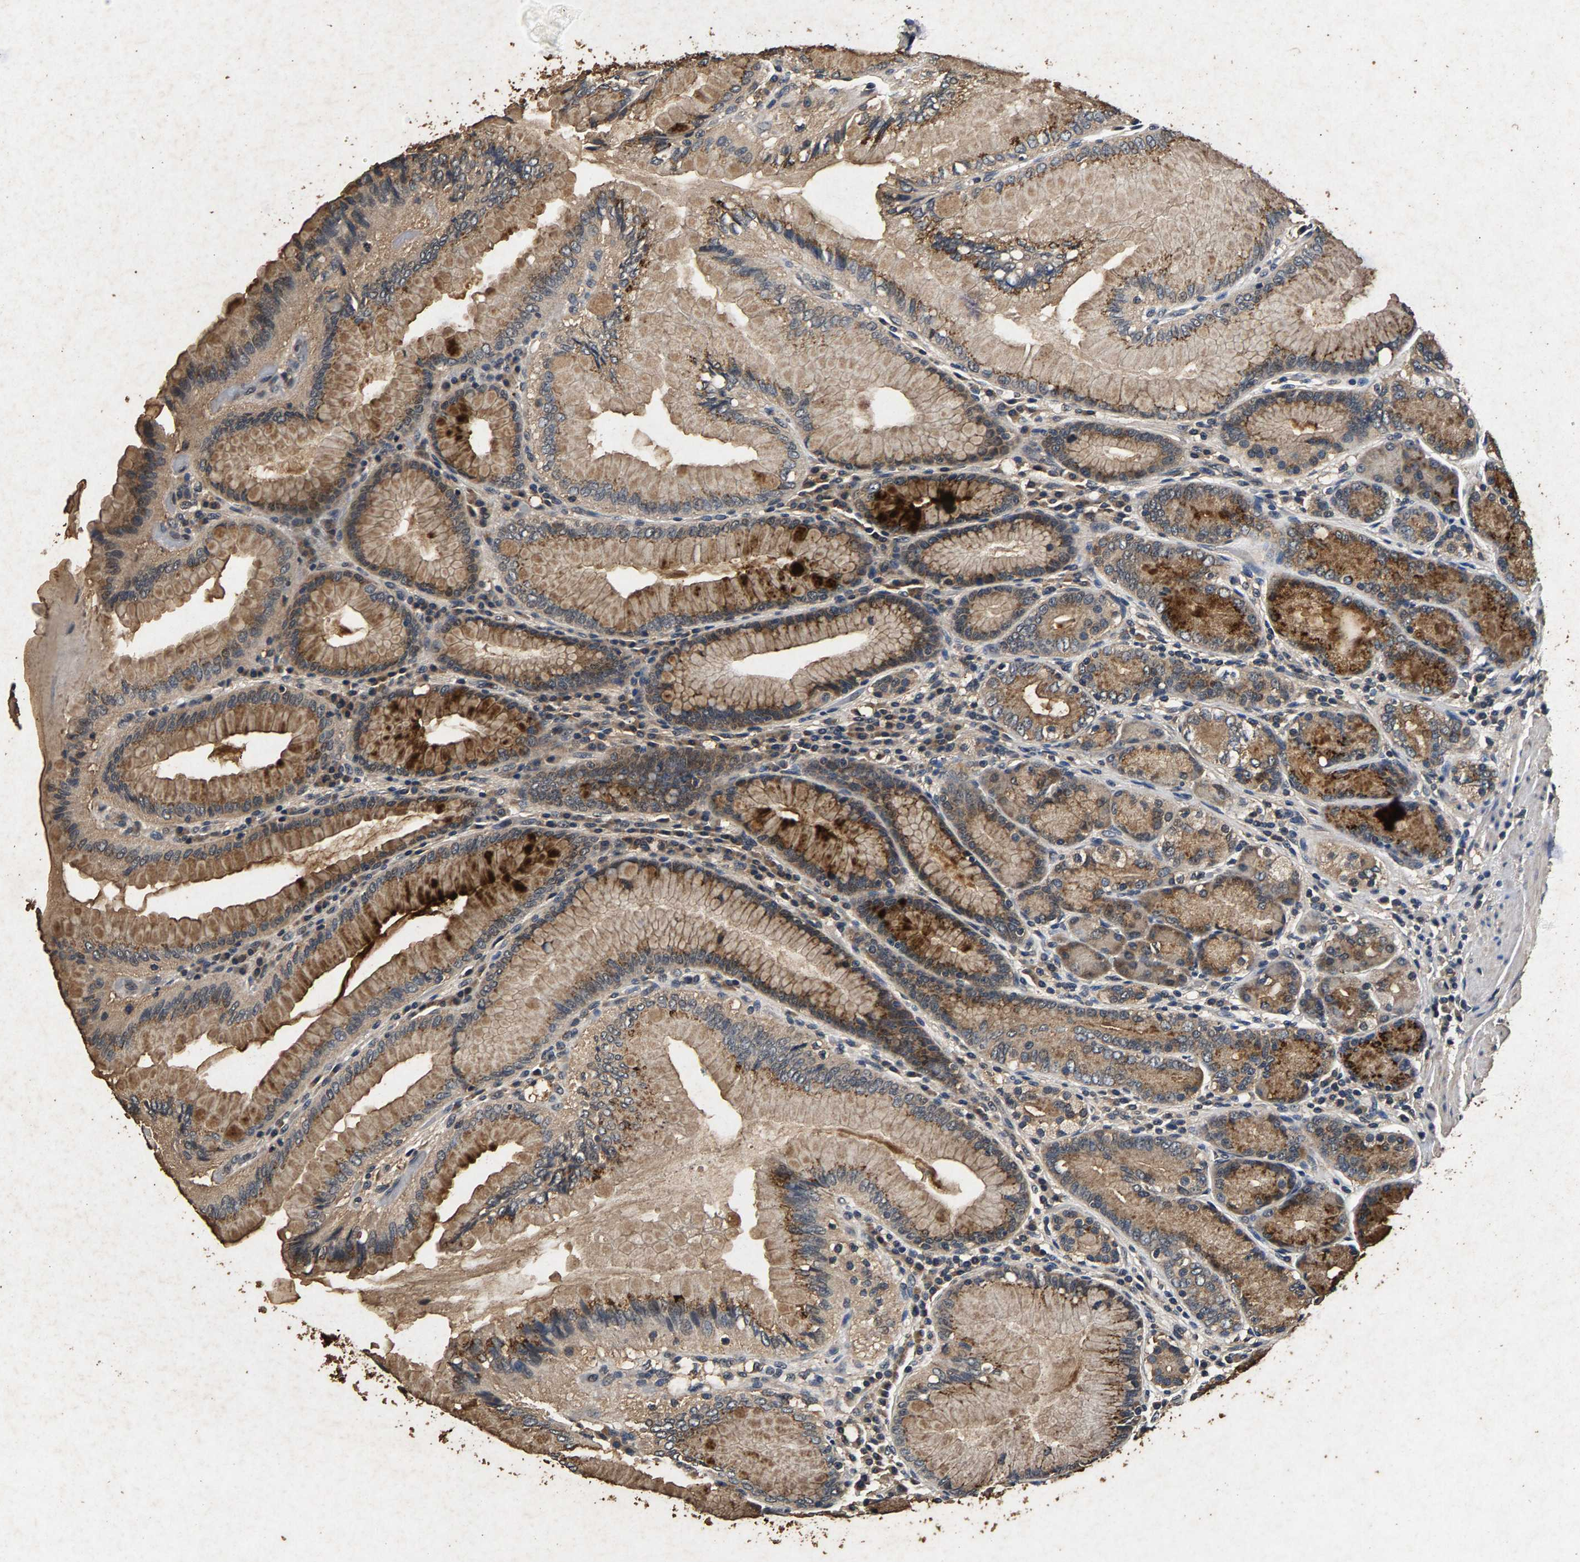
{"staining": {"intensity": "moderate", "quantity": ">75%", "location": "cytoplasmic/membranous"}, "tissue": "stomach", "cell_type": "Glandular cells", "image_type": "normal", "snomed": [{"axis": "morphology", "description": "Normal tissue, NOS"}, {"axis": "topography", "description": "Stomach, lower"}], "caption": "Human stomach stained with a brown dye exhibits moderate cytoplasmic/membranous positive staining in approximately >75% of glandular cells.", "gene": "PPP1CC", "patient": {"sex": "female", "age": 76}}